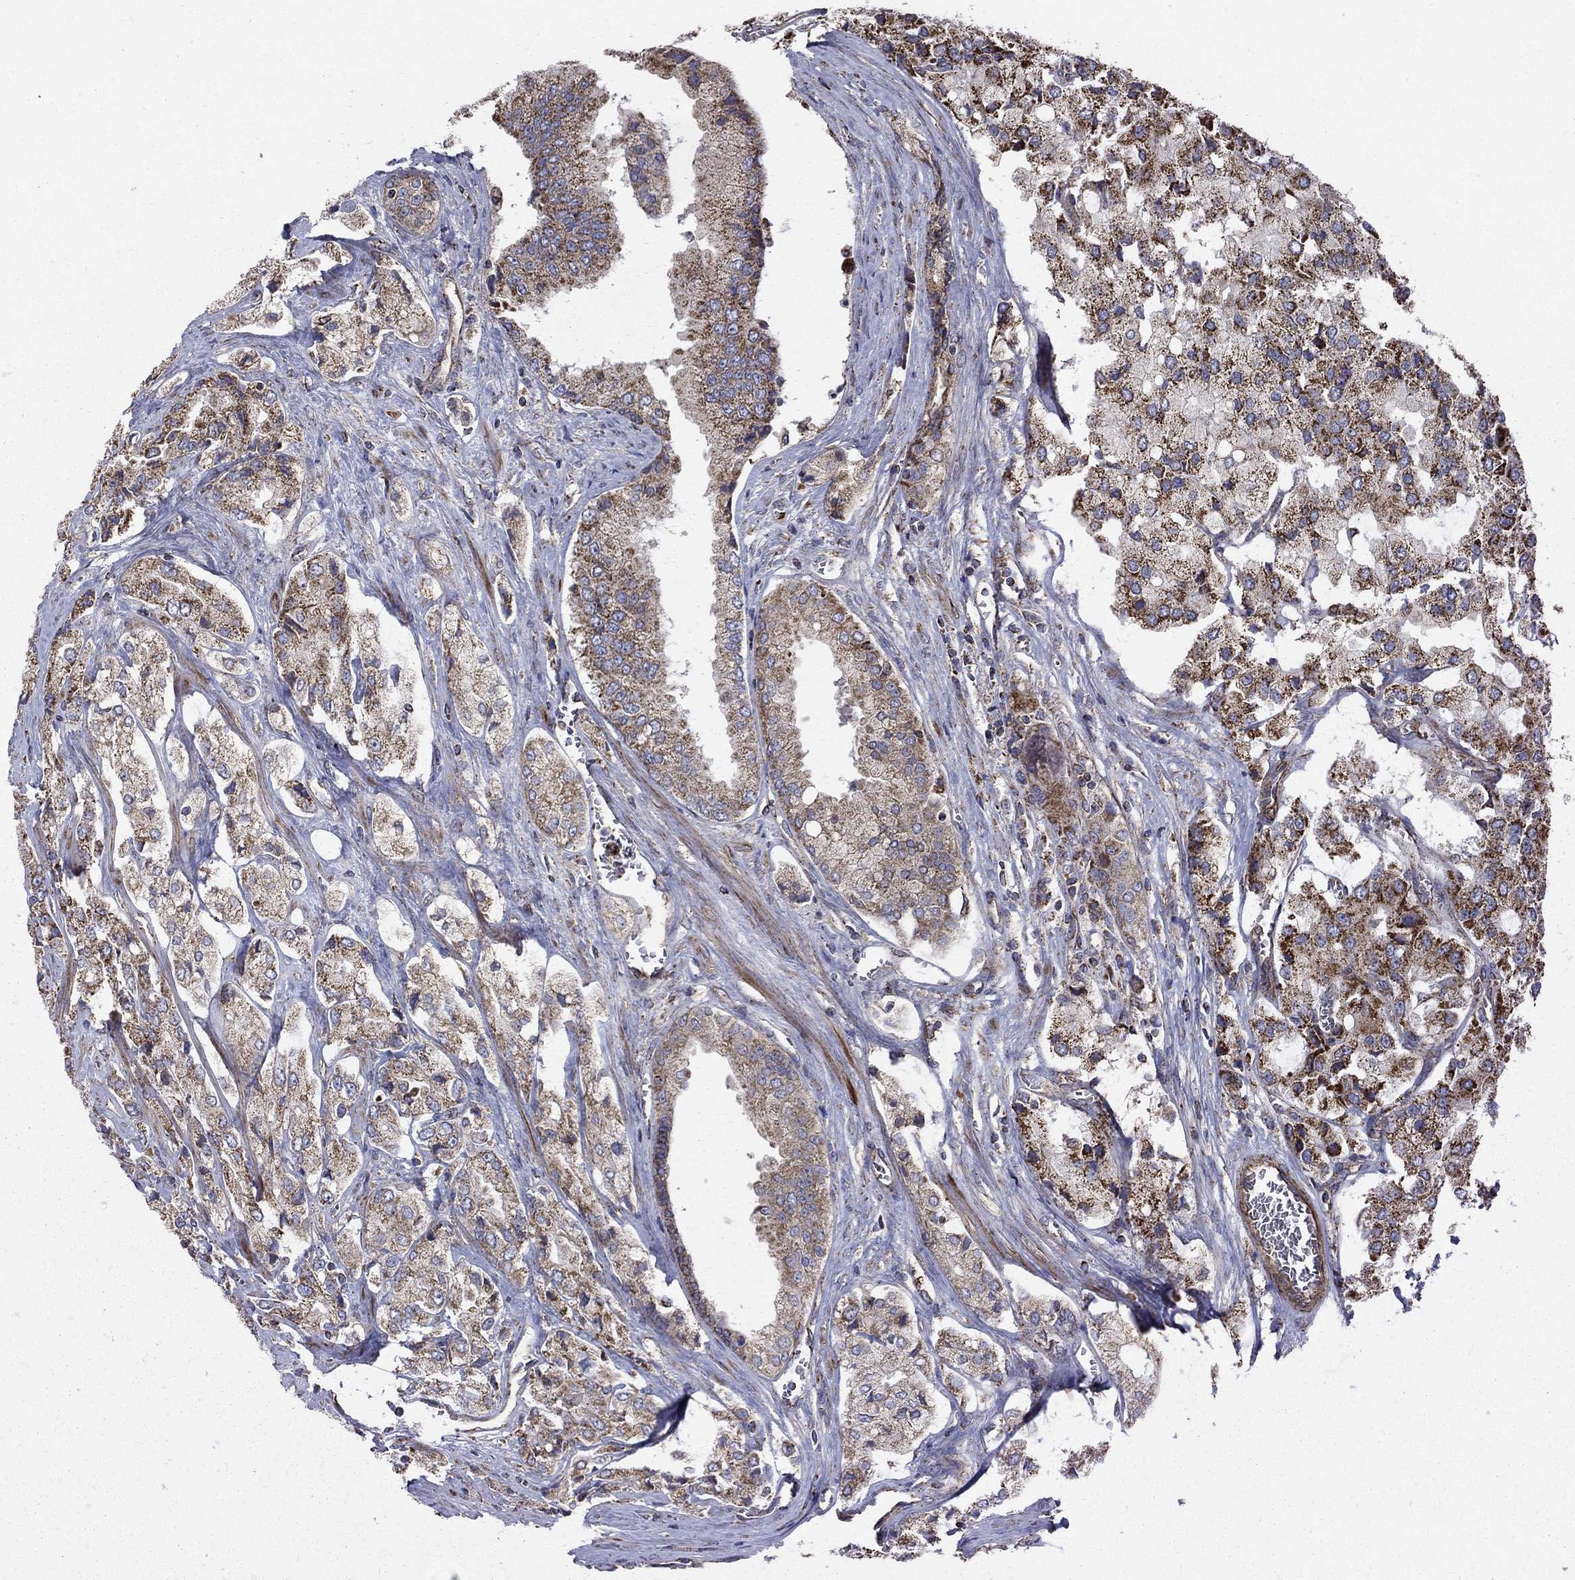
{"staining": {"intensity": "strong", "quantity": "25%-75%", "location": "cytoplasmic/membranous"}, "tissue": "prostate cancer", "cell_type": "Tumor cells", "image_type": "cancer", "snomed": [{"axis": "morphology", "description": "Adenocarcinoma, NOS"}, {"axis": "topography", "description": "Prostate and seminal vesicle, NOS"}, {"axis": "topography", "description": "Prostate"}], "caption": "Immunohistochemistry (DAB (3,3'-diaminobenzidine)) staining of prostate cancer (adenocarcinoma) shows strong cytoplasmic/membranous protein expression in about 25%-75% of tumor cells.", "gene": "NDUFS8", "patient": {"sex": "male", "age": 67}}